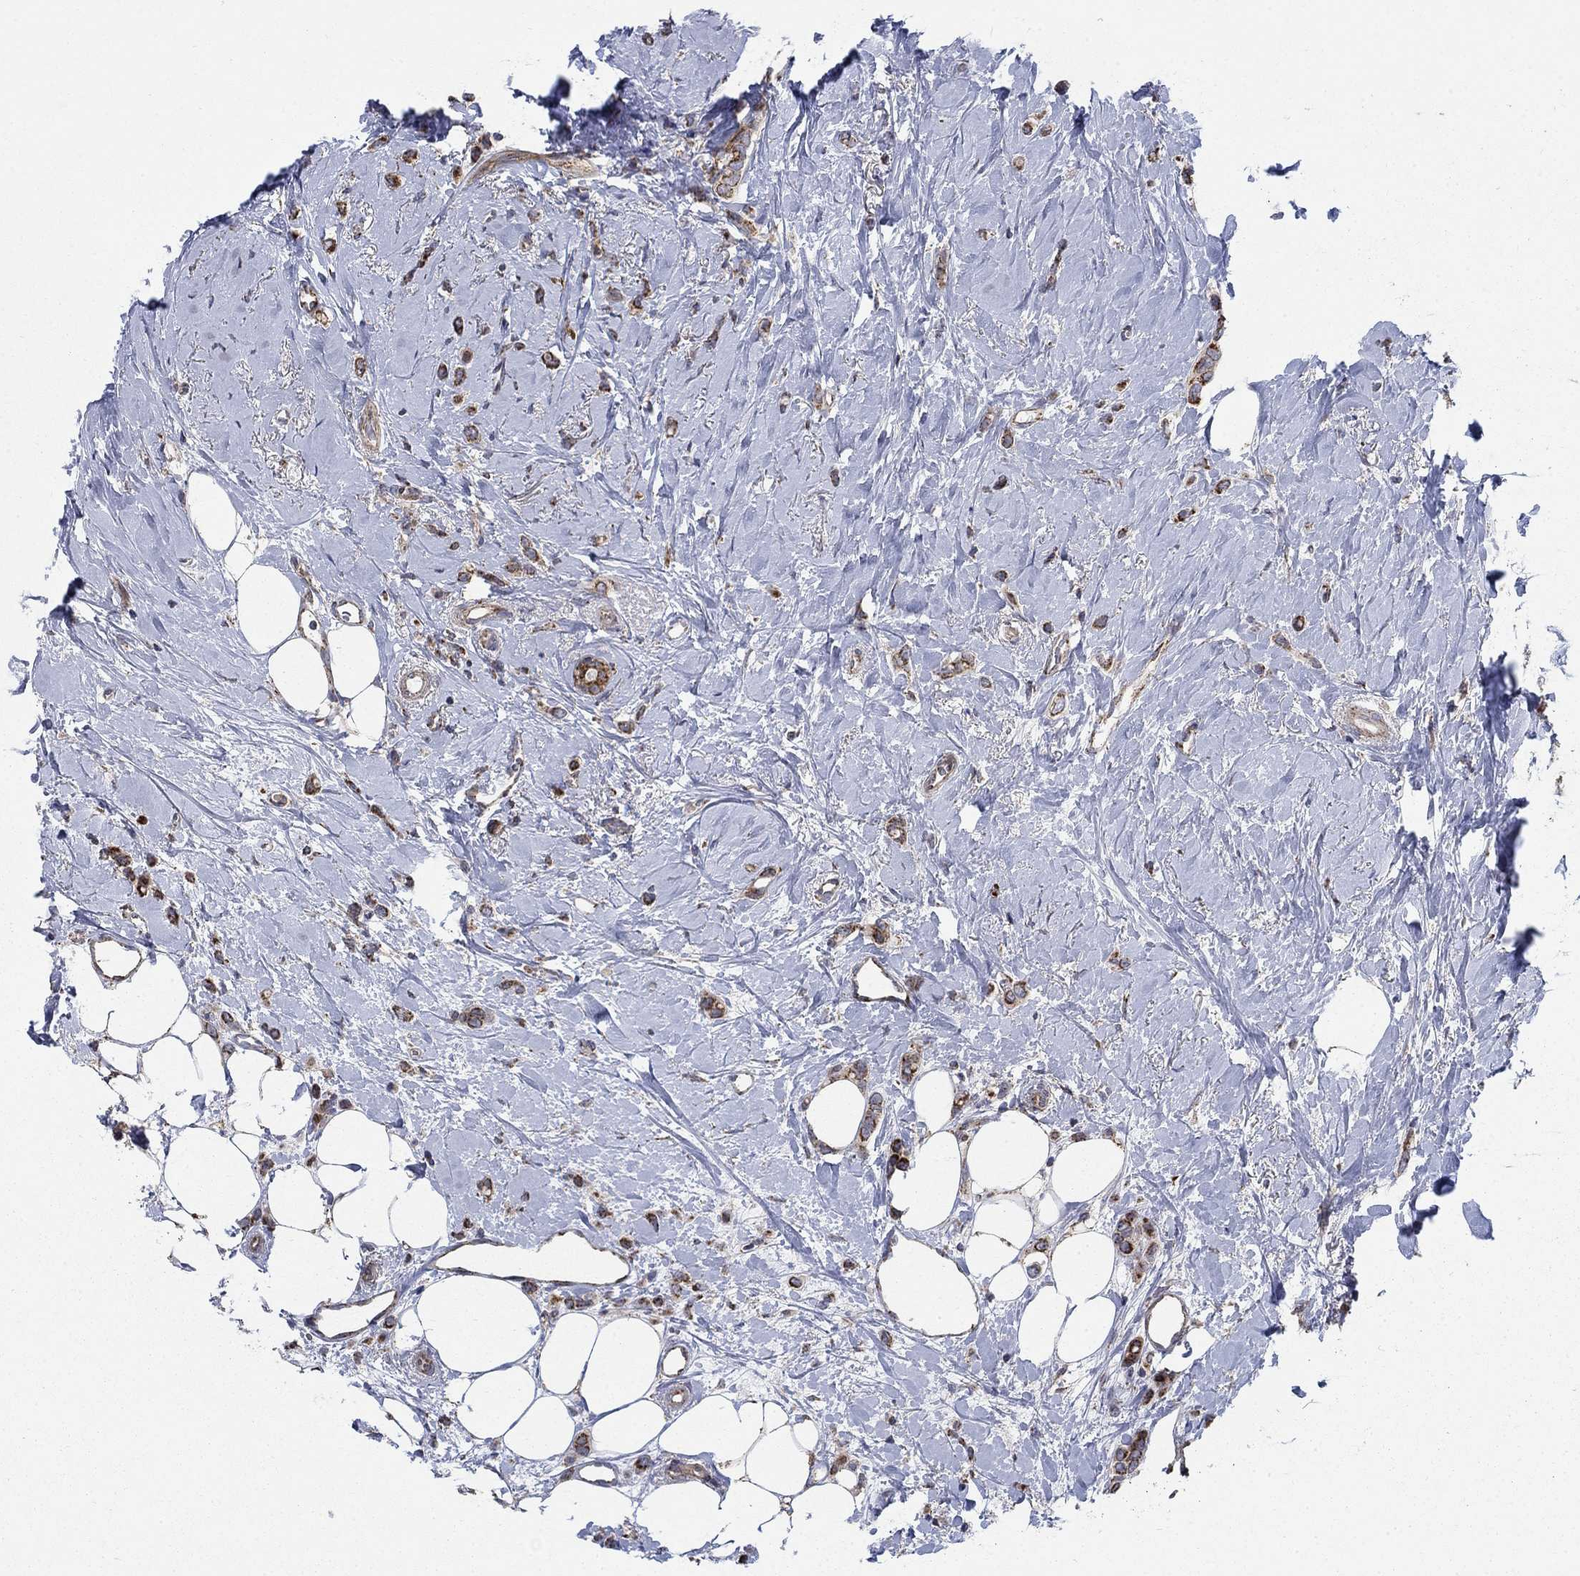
{"staining": {"intensity": "strong", "quantity": "25%-75%", "location": "cytoplasmic/membranous"}, "tissue": "breast cancer", "cell_type": "Tumor cells", "image_type": "cancer", "snomed": [{"axis": "morphology", "description": "Lobular carcinoma"}, {"axis": "topography", "description": "Breast"}], "caption": "Approximately 25%-75% of tumor cells in human breast cancer (lobular carcinoma) exhibit strong cytoplasmic/membranous protein staining as visualized by brown immunohistochemical staining.", "gene": "NME7", "patient": {"sex": "female", "age": 66}}